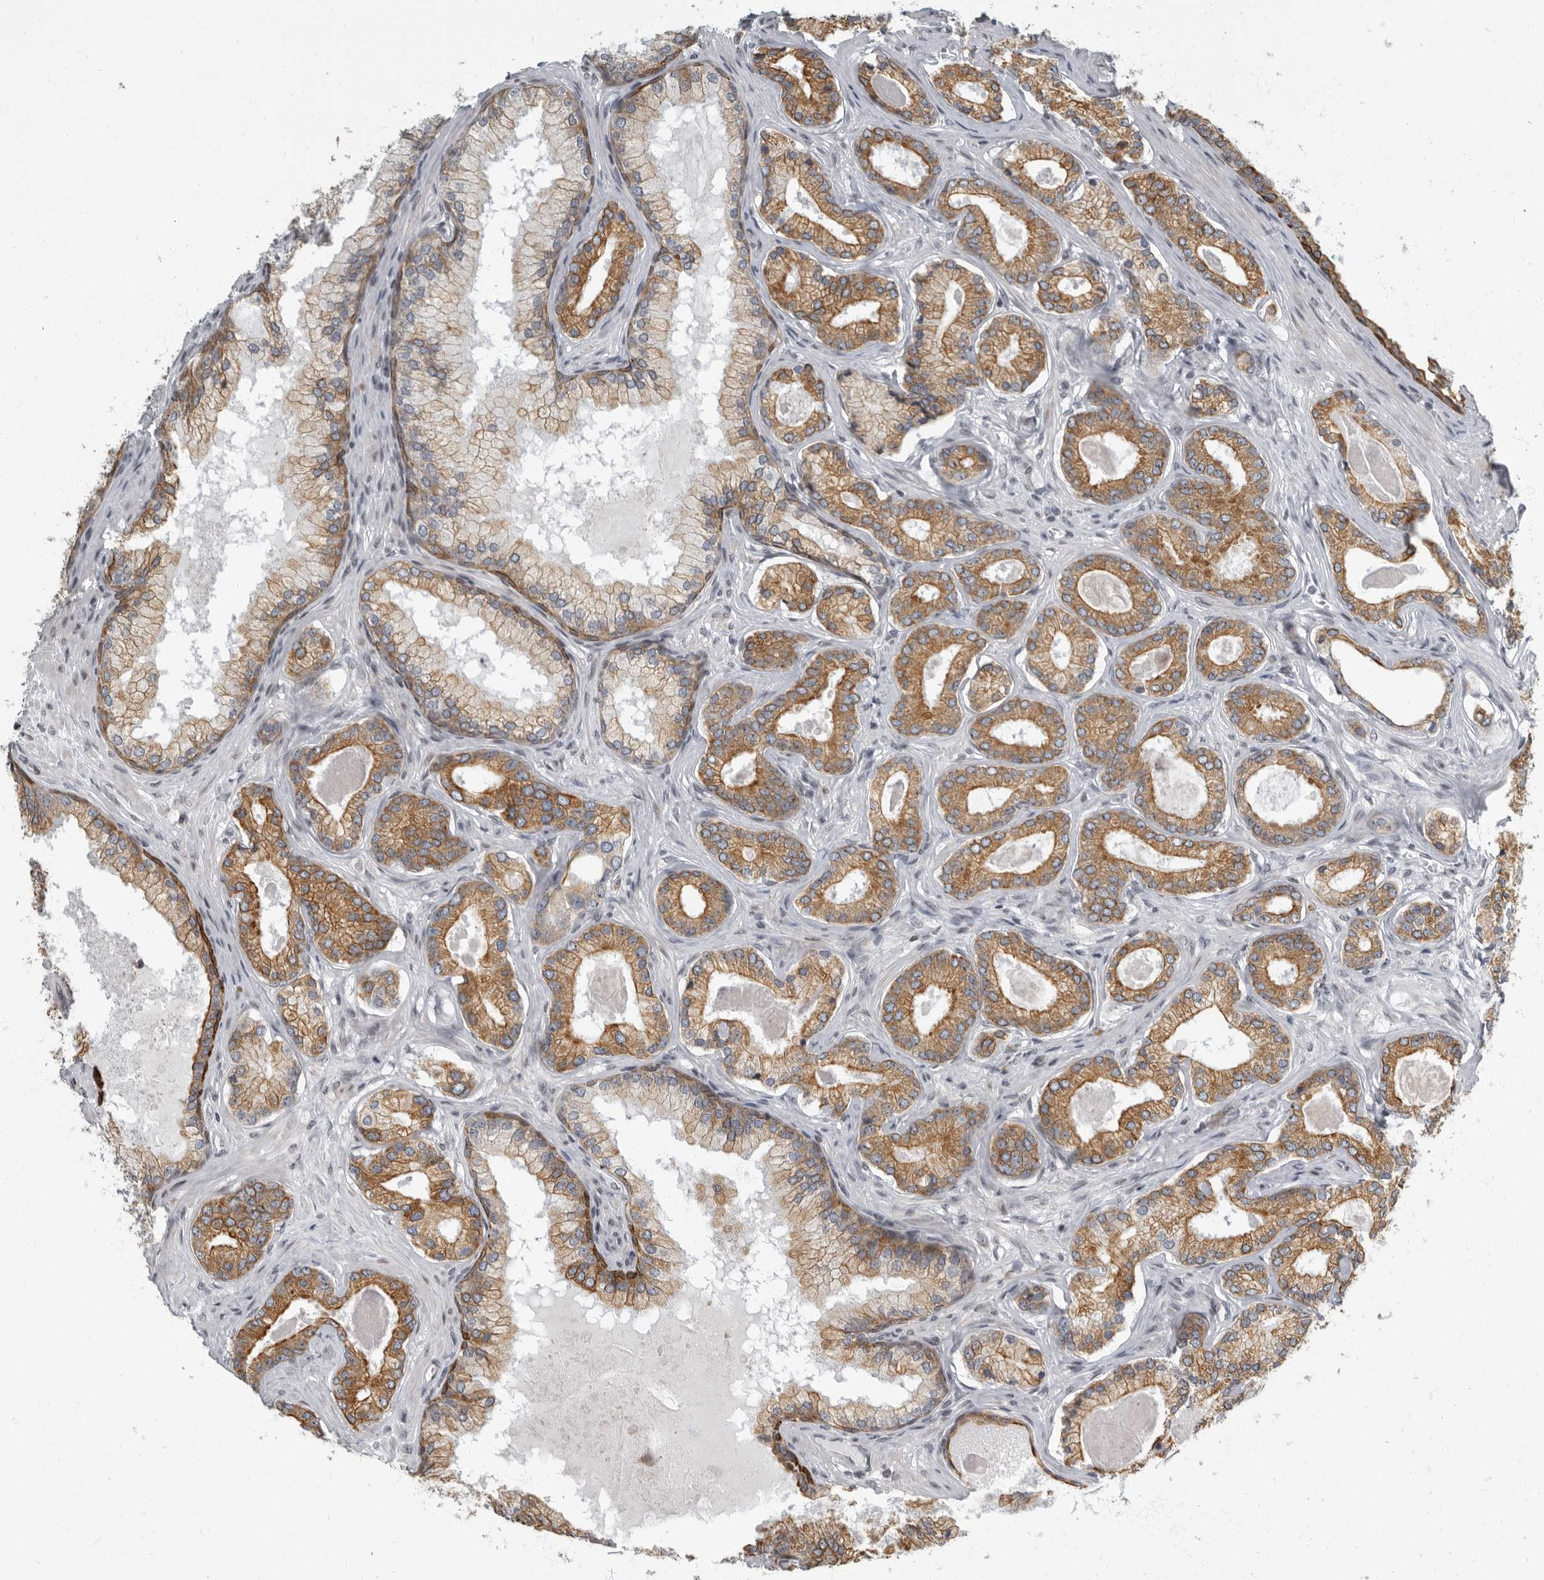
{"staining": {"intensity": "moderate", "quantity": ">75%", "location": "cytoplasmic/membranous"}, "tissue": "prostate cancer", "cell_type": "Tumor cells", "image_type": "cancer", "snomed": [{"axis": "morphology", "description": "Adenocarcinoma, Low grade"}, {"axis": "topography", "description": "Prostate"}], "caption": "DAB (3,3'-diaminobenzidine) immunohistochemical staining of human prostate low-grade adenocarcinoma exhibits moderate cytoplasmic/membranous protein staining in approximately >75% of tumor cells.", "gene": "EVI5", "patient": {"sex": "male", "age": 70}}